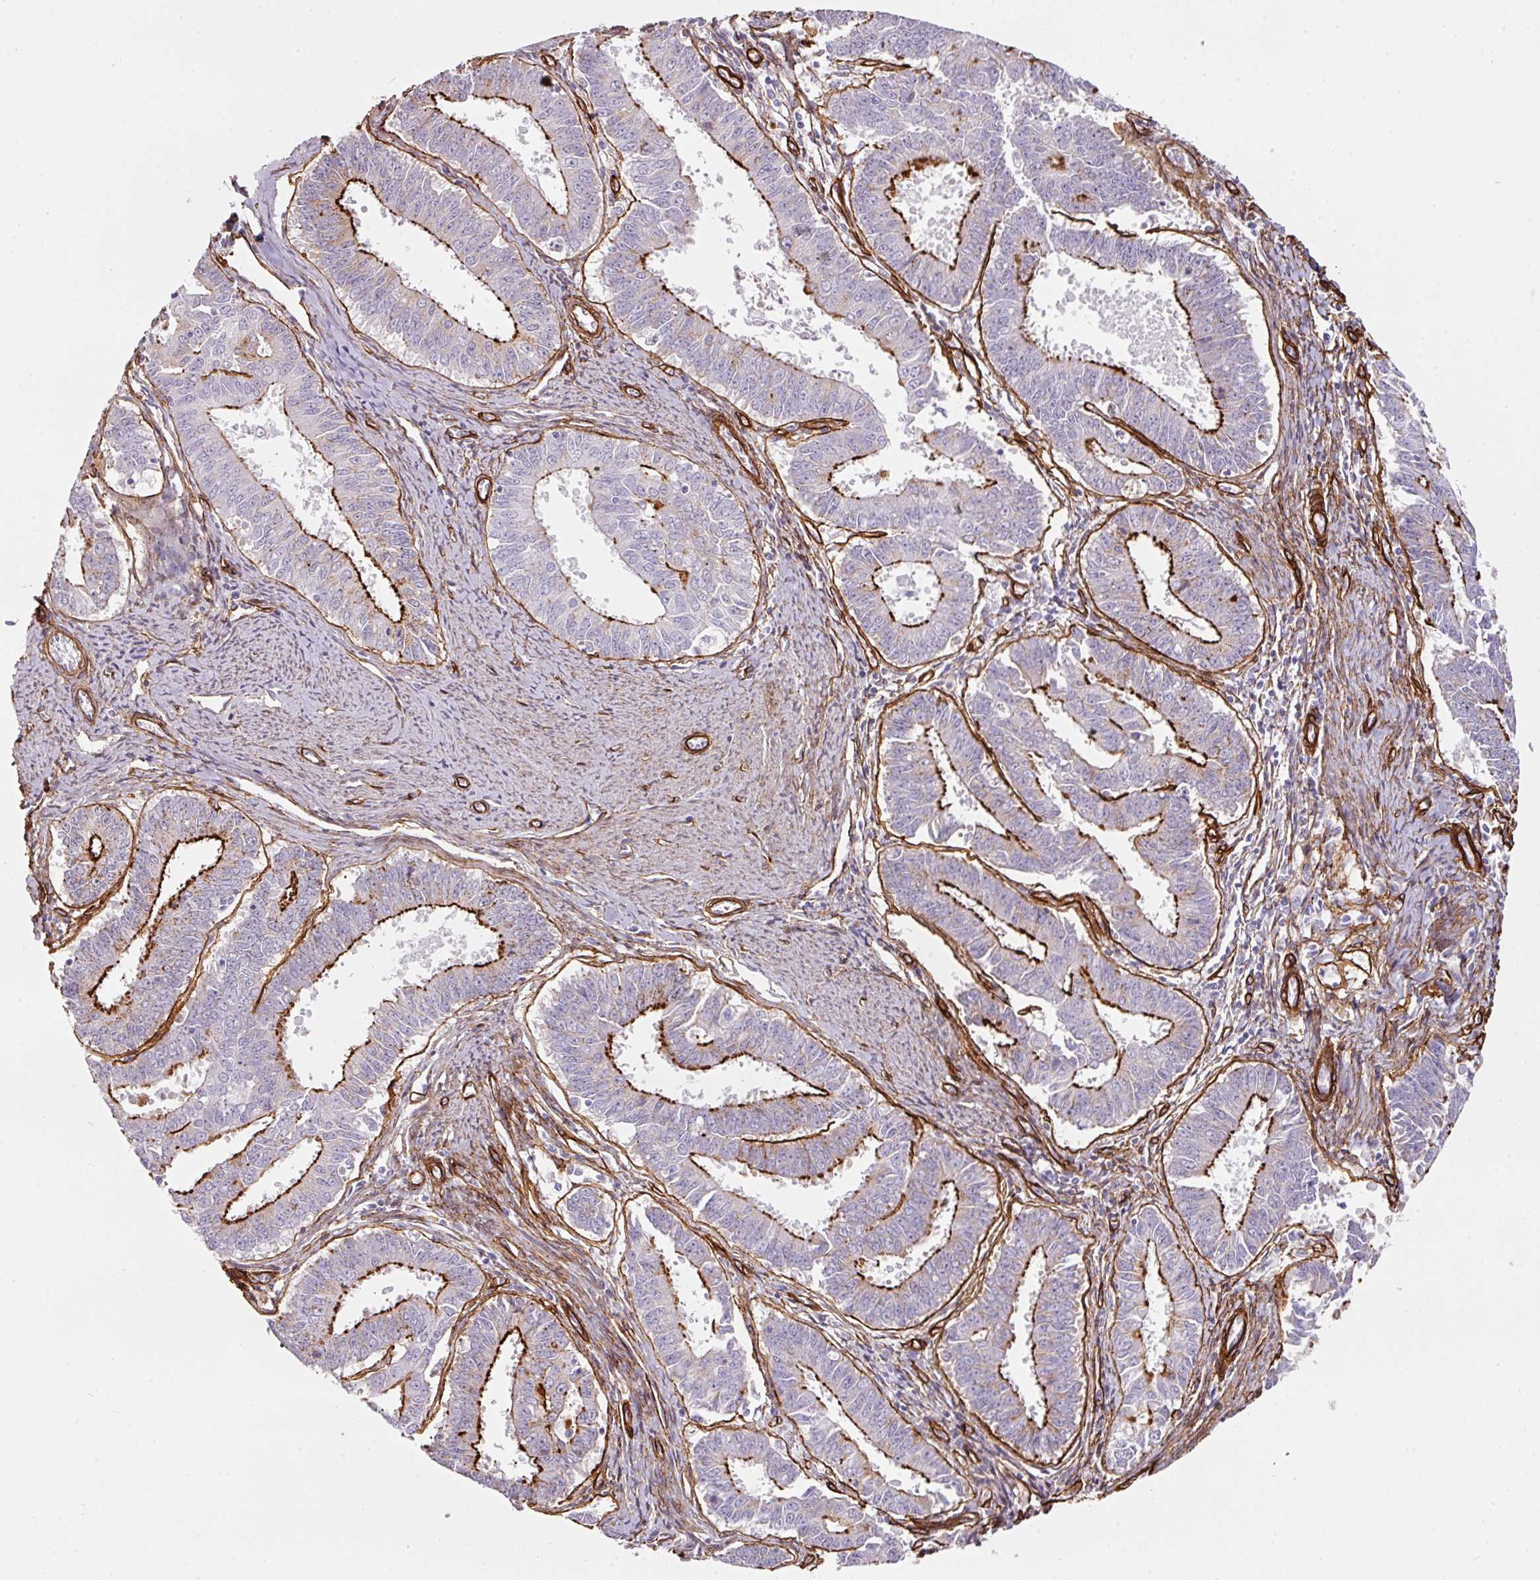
{"staining": {"intensity": "strong", "quantity": "25%-75%", "location": "cytoplasmic/membranous"}, "tissue": "endometrial cancer", "cell_type": "Tumor cells", "image_type": "cancer", "snomed": [{"axis": "morphology", "description": "Adenocarcinoma, NOS"}, {"axis": "topography", "description": "Endometrium"}], "caption": "This image exhibits endometrial cancer (adenocarcinoma) stained with immunohistochemistry (IHC) to label a protein in brown. The cytoplasmic/membranous of tumor cells show strong positivity for the protein. Nuclei are counter-stained blue.", "gene": "LOXL4", "patient": {"sex": "female", "age": 73}}